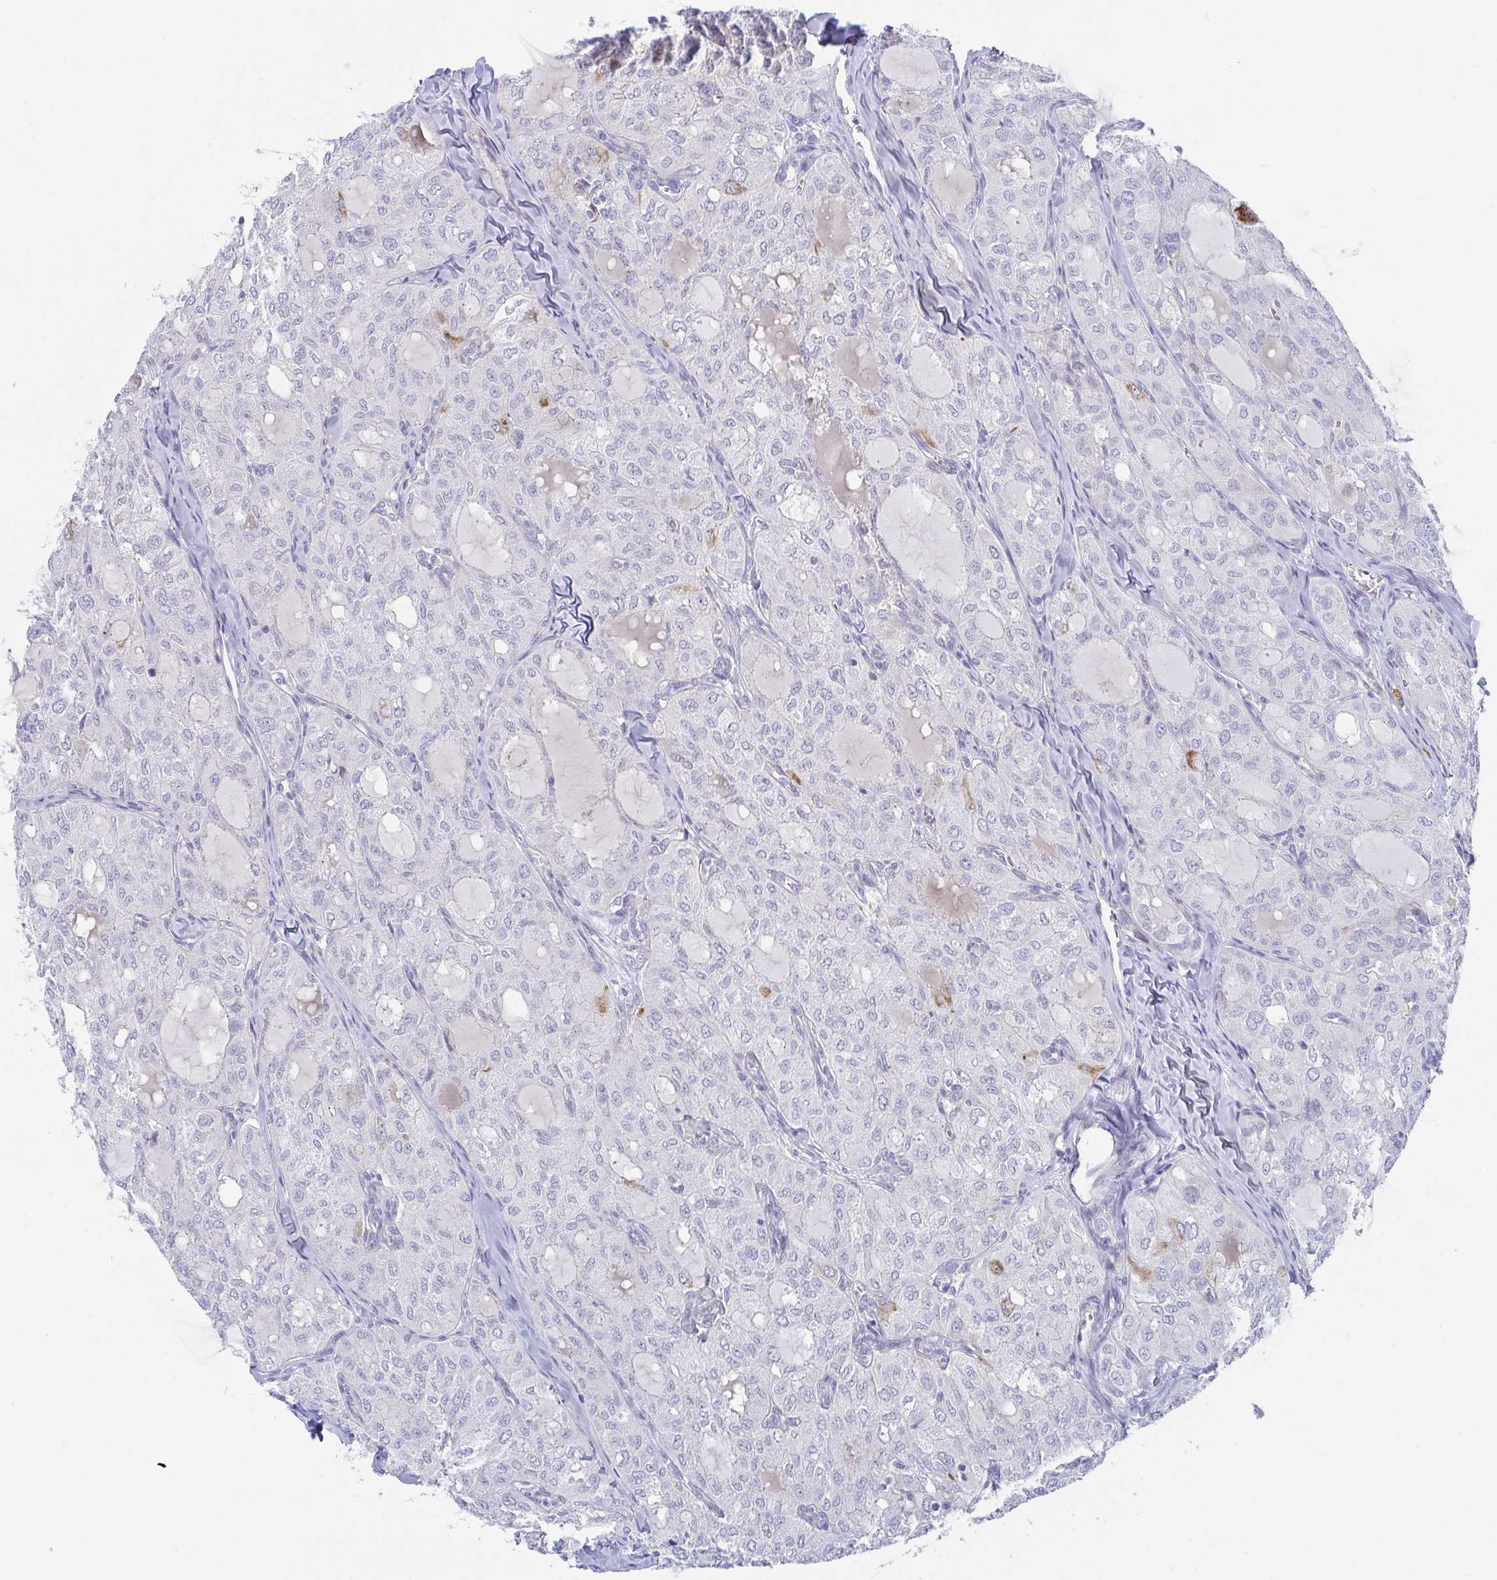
{"staining": {"intensity": "moderate", "quantity": "<25%", "location": "cytoplasmic/membranous"}, "tissue": "thyroid cancer", "cell_type": "Tumor cells", "image_type": "cancer", "snomed": [{"axis": "morphology", "description": "Follicular adenoma carcinoma, NOS"}, {"axis": "topography", "description": "Thyroid gland"}], "caption": "Thyroid cancer (follicular adenoma carcinoma) tissue reveals moderate cytoplasmic/membranous positivity in about <25% of tumor cells", "gene": "FAM156B", "patient": {"sex": "male", "age": 75}}